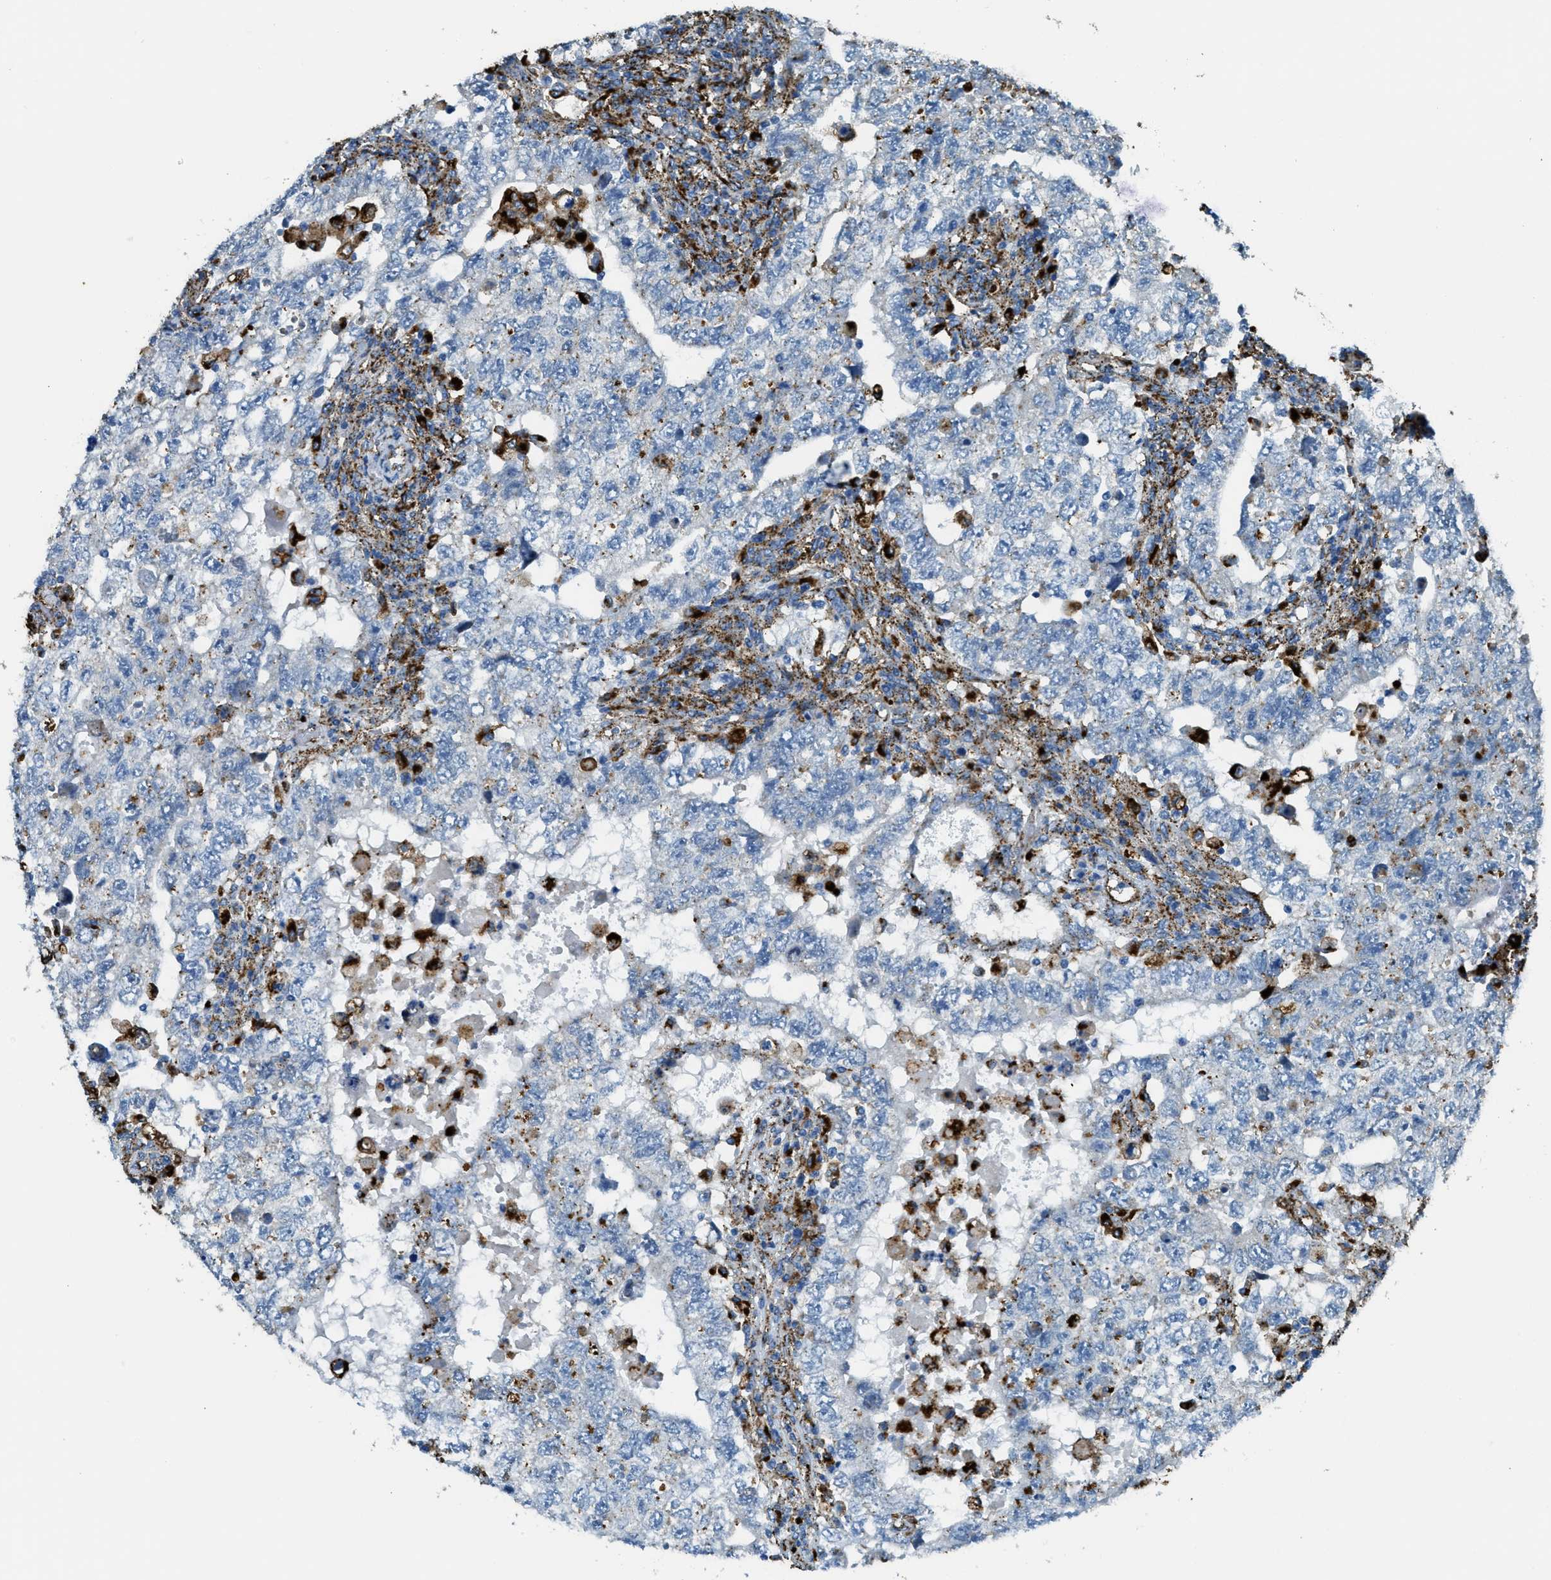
{"staining": {"intensity": "negative", "quantity": "none", "location": "none"}, "tissue": "testis cancer", "cell_type": "Tumor cells", "image_type": "cancer", "snomed": [{"axis": "morphology", "description": "Carcinoma, Embryonal, NOS"}, {"axis": "topography", "description": "Testis"}], "caption": "A histopathology image of testis embryonal carcinoma stained for a protein exhibits no brown staining in tumor cells.", "gene": "SCARB2", "patient": {"sex": "male", "age": 36}}